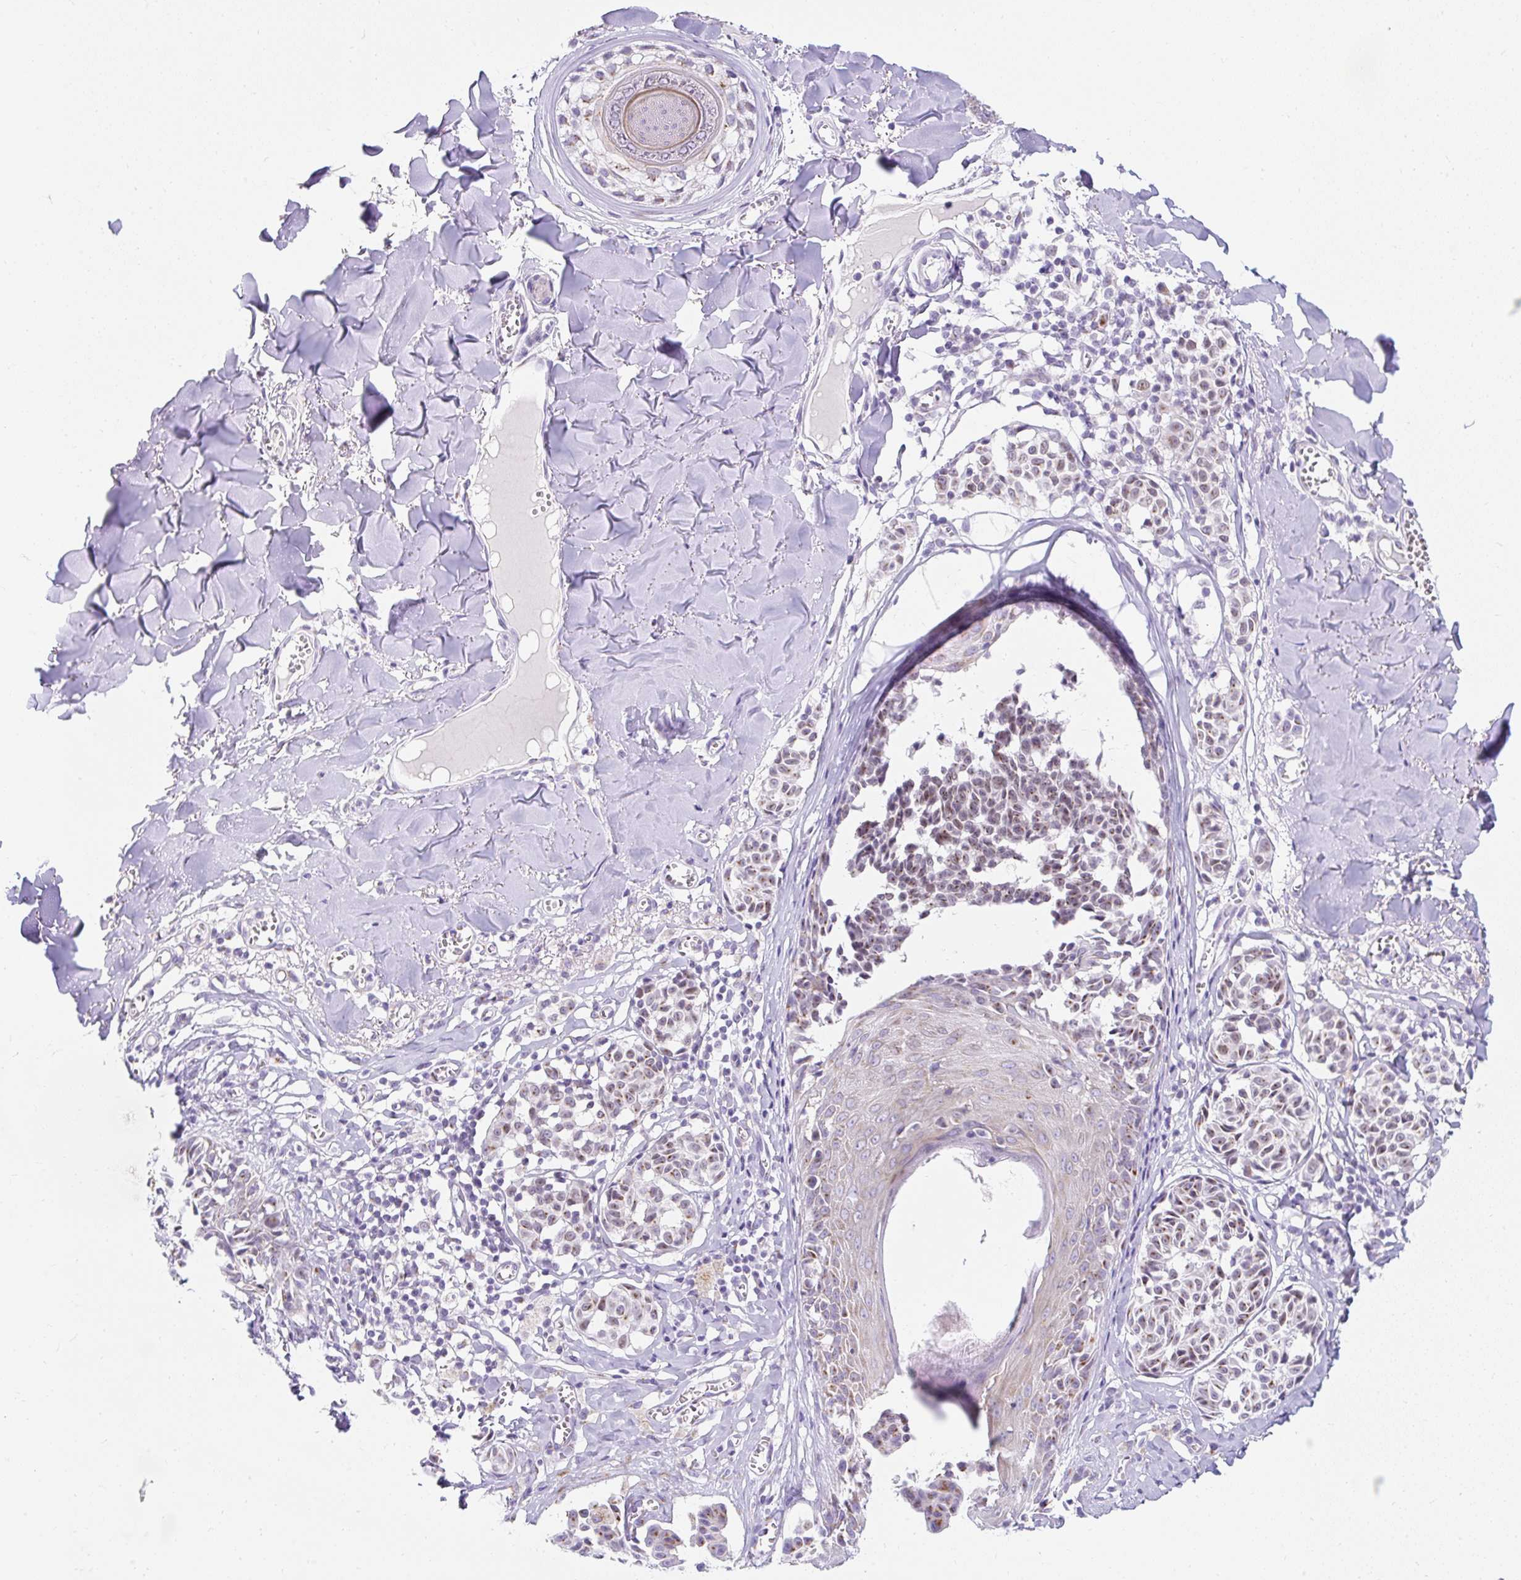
{"staining": {"intensity": "weak", "quantity": "25%-75%", "location": "cytoplasmic/membranous"}, "tissue": "melanoma", "cell_type": "Tumor cells", "image_type": "cancer", "snomed": [{"axis": "morphology", "description": "Malignant melanoma, NOS"}, {"axis": "topography", "description": "Skin"}], "caption": "DAB immunohistochemical staining of melanoma demonstrates weak cytoplasmic/membranous protein positivity in approximately 25%-75% of tumor cells. (IHC, brightfield microscopy, high magnification).", "gene": "GOLGA8A", "patient": {"sex": "female", "age": 43}}